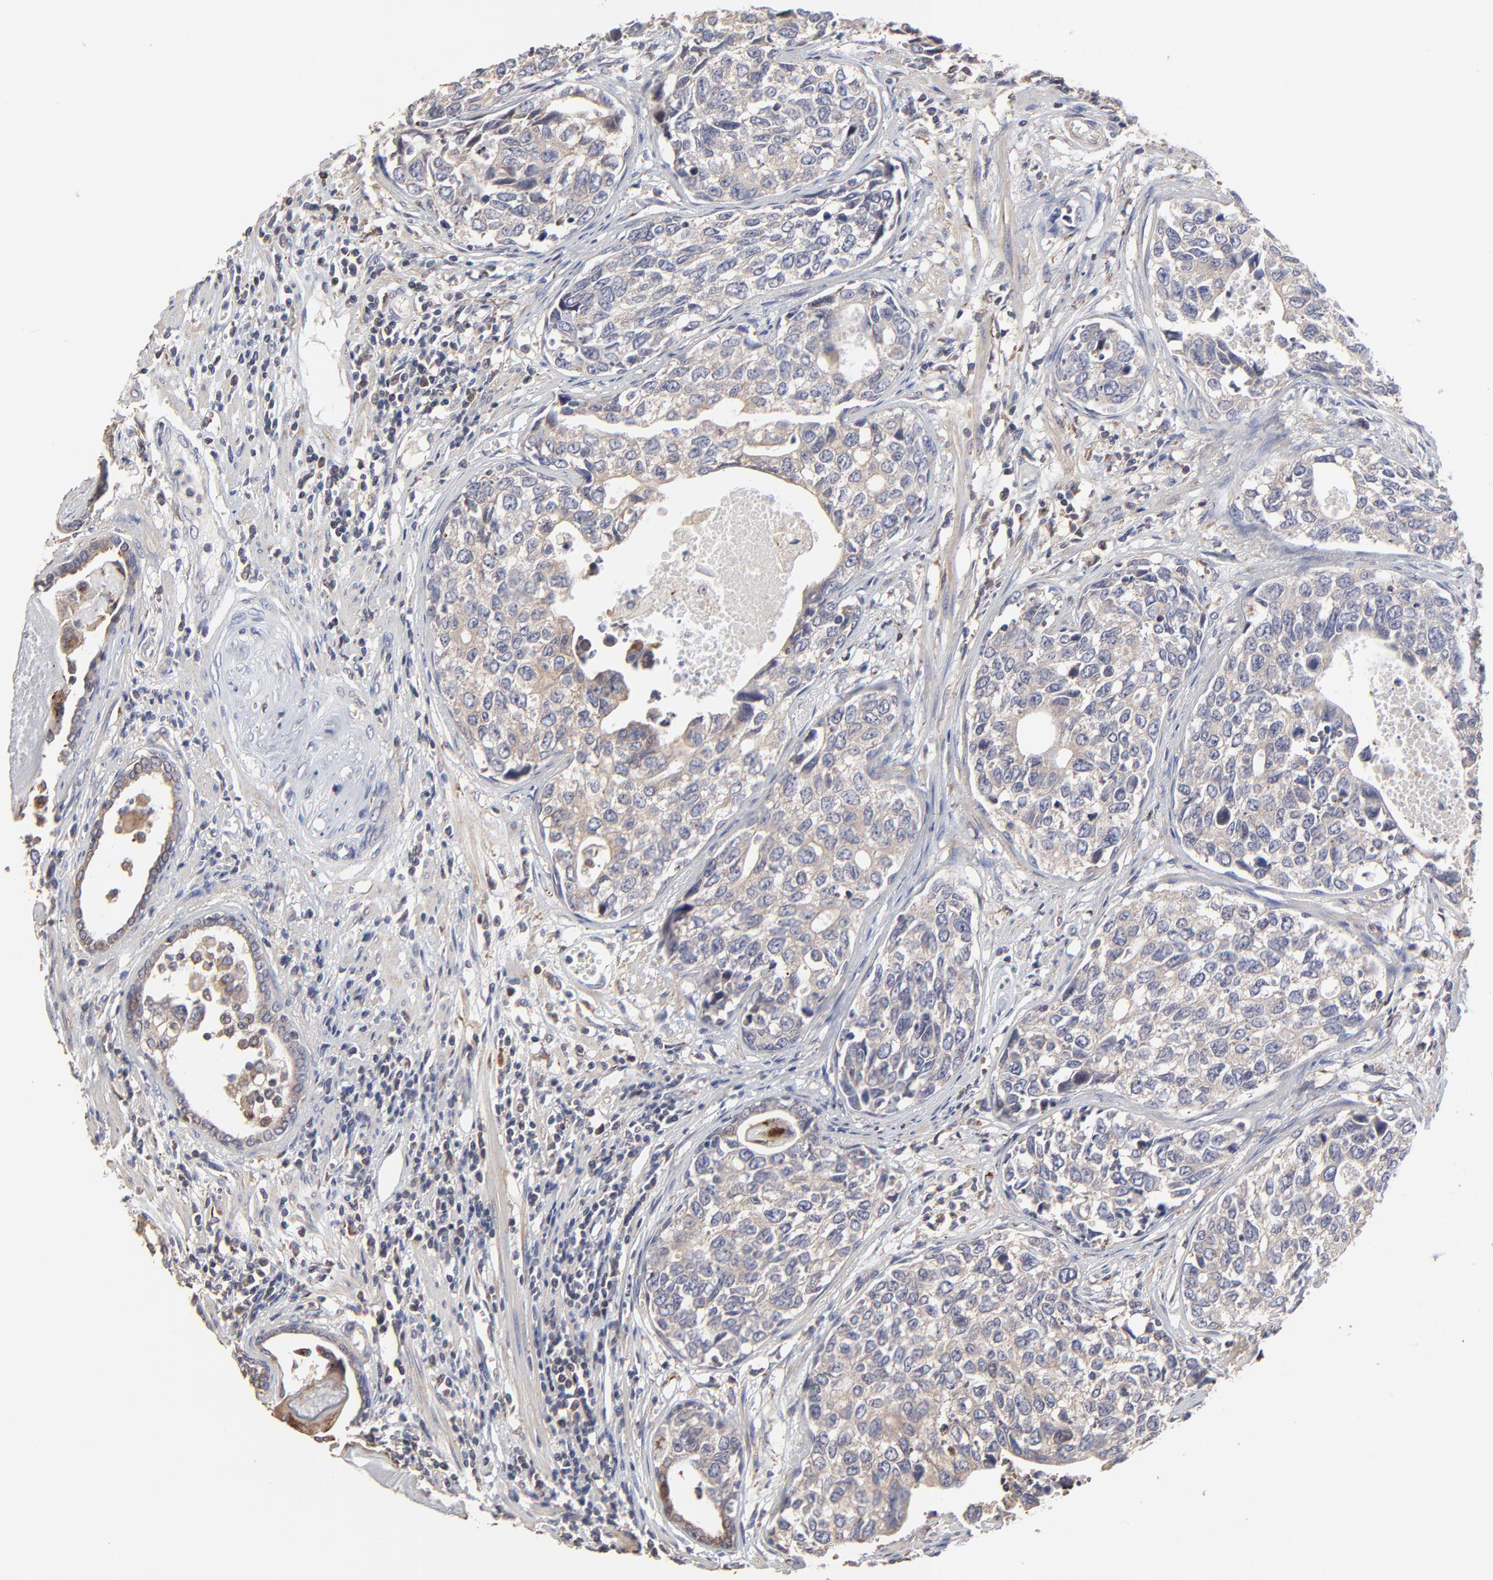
{"staining": {"intensity": "moderate", "quantity": ">75%", "location": "cytoplasmic/membranous"}, "tissue": "urothelial cancer", "cell_type": "Tumor cells", "image_type": "cancer", "snomed": [{"axis": "morphology", "description": "Urothelial carcinoma, High grade"}, {"axis": "topography", "description": "Urinary bladder"}], "caption": "Protein analysis of urothelial carcinoma (high-grade) tissue exhibits moderate cytoplasmic/membranous positivity in approximately >75% of tumor cells. (DAB IHC, brown staining for protein, blue staining for nuclei).", "gene": "ELP2", "patient": {"sex": "male", "age": 81}}